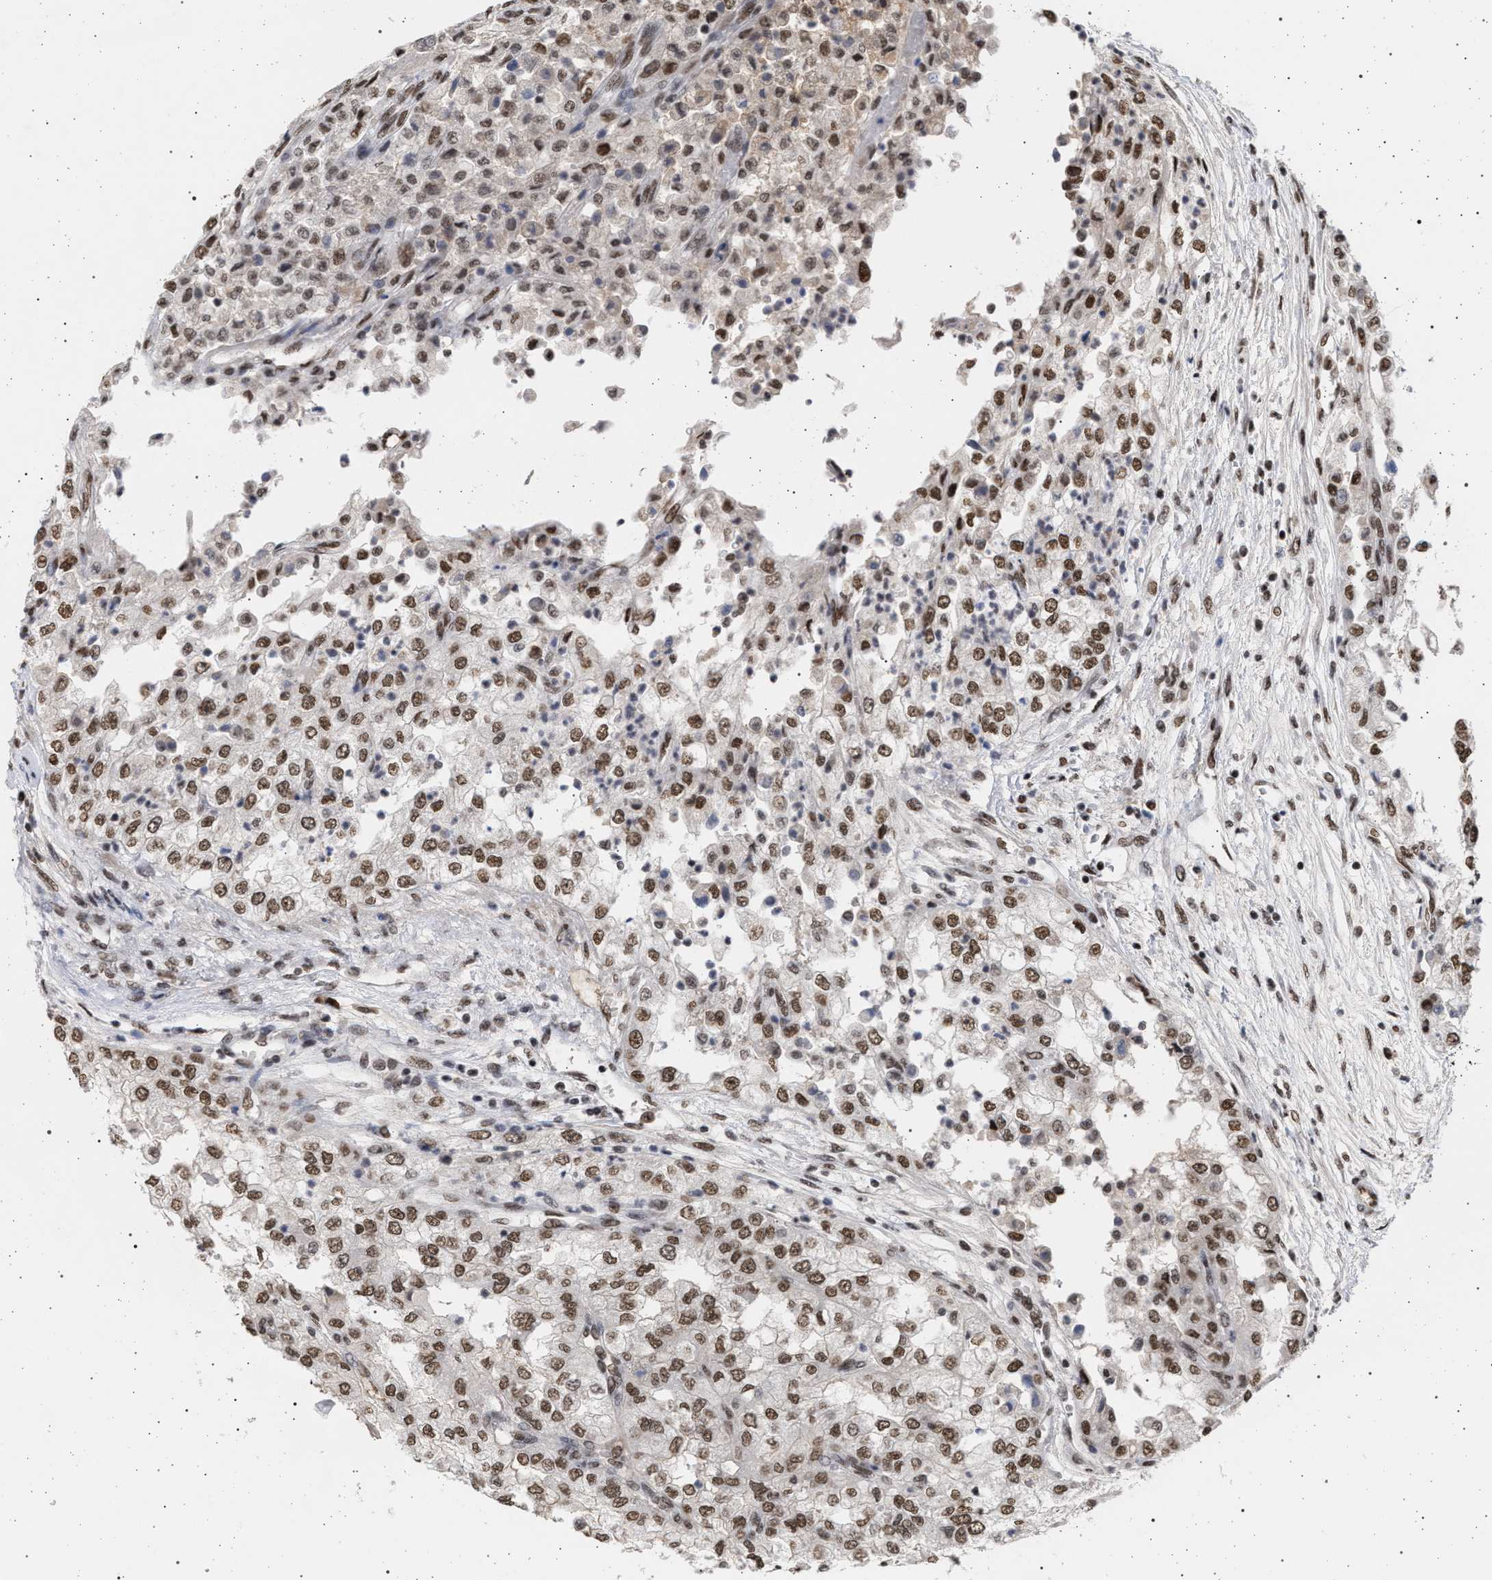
{"staining": {"intensity": "moderate", "quantity": ">75%", "location": "nuclear"}, "tissue": "renal cancer", "cell_type": "Tumor cells", "image_type": "cancer", "snomed": [{"axis": "morphology", "description": "Adenocarcinoma, NOS"}, {"axis": "topography", "description": "Kidney"}], "caption": "DAB (3,3'-diaminobenzidine) immunohistochemical staining of adenocarcinoma (renal) demonstrates moderate nuclear protein positivity in approximately >75% of tumor cells.", "gene": "PHF12", "patient": {"sex": "female", "age": 54}}